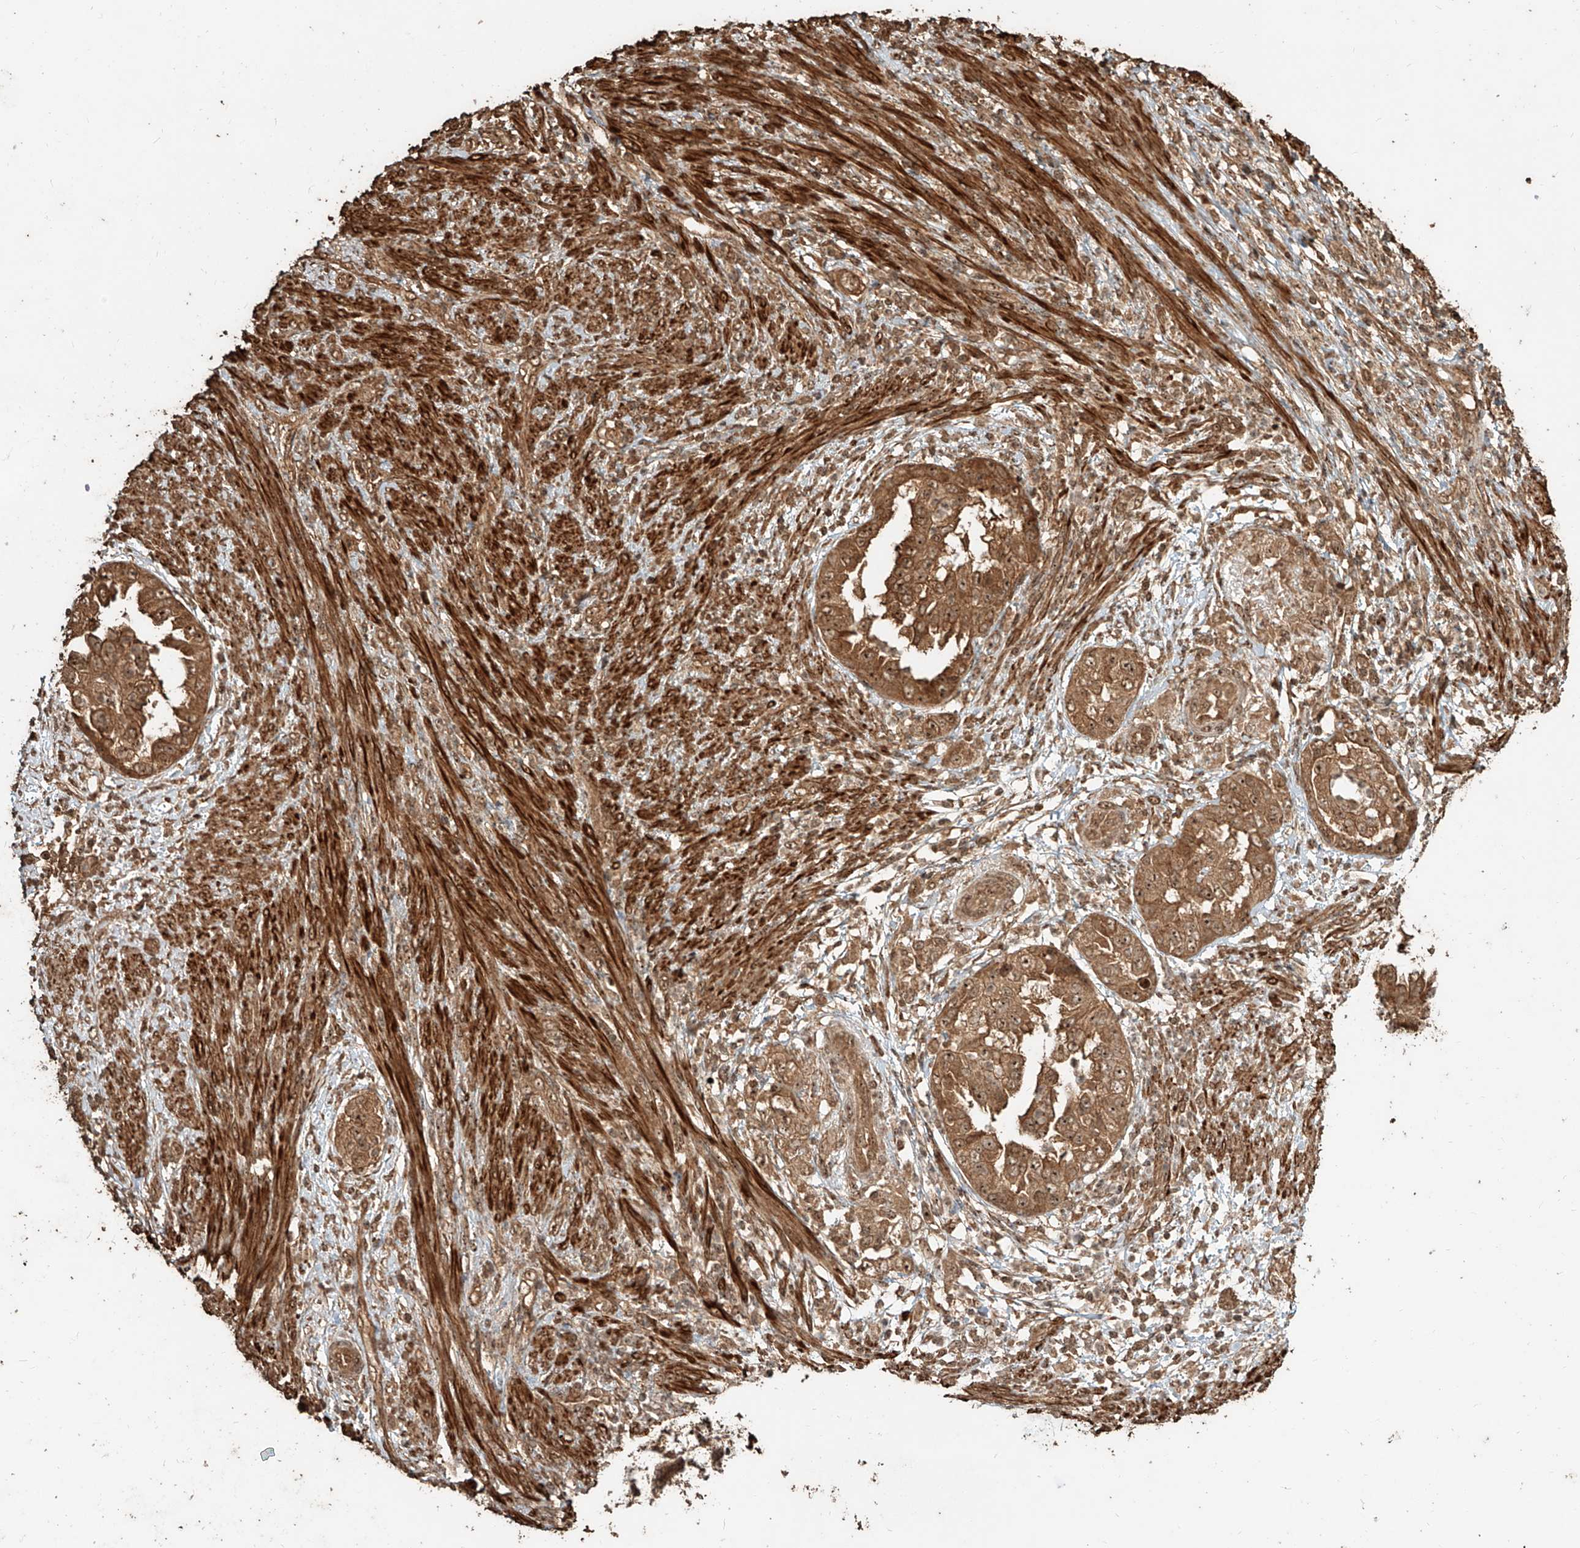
{"staining": {"intensity": "moderate", "quantity": ">75%", "location": "cytoplasmic/membranous,nuclear"}, "tissue": "endometrial cancer", "cell_type": "Tumor cells", "image_type": "cancer", "snomed": [{"axis": "morphology", "description": "Adenocarcinoma, NOS"}, {"axis": "topography", "description": "Endometrium"}], "caption": "Moderate cytoplasmic/membranous and nuclear expression for a protein is identified in about >75% of tumor cells of adenocarcinoma (endometrial) using IHC.", "gene": "ZNF660", "patient": {"sex": "female", "age": 85}}